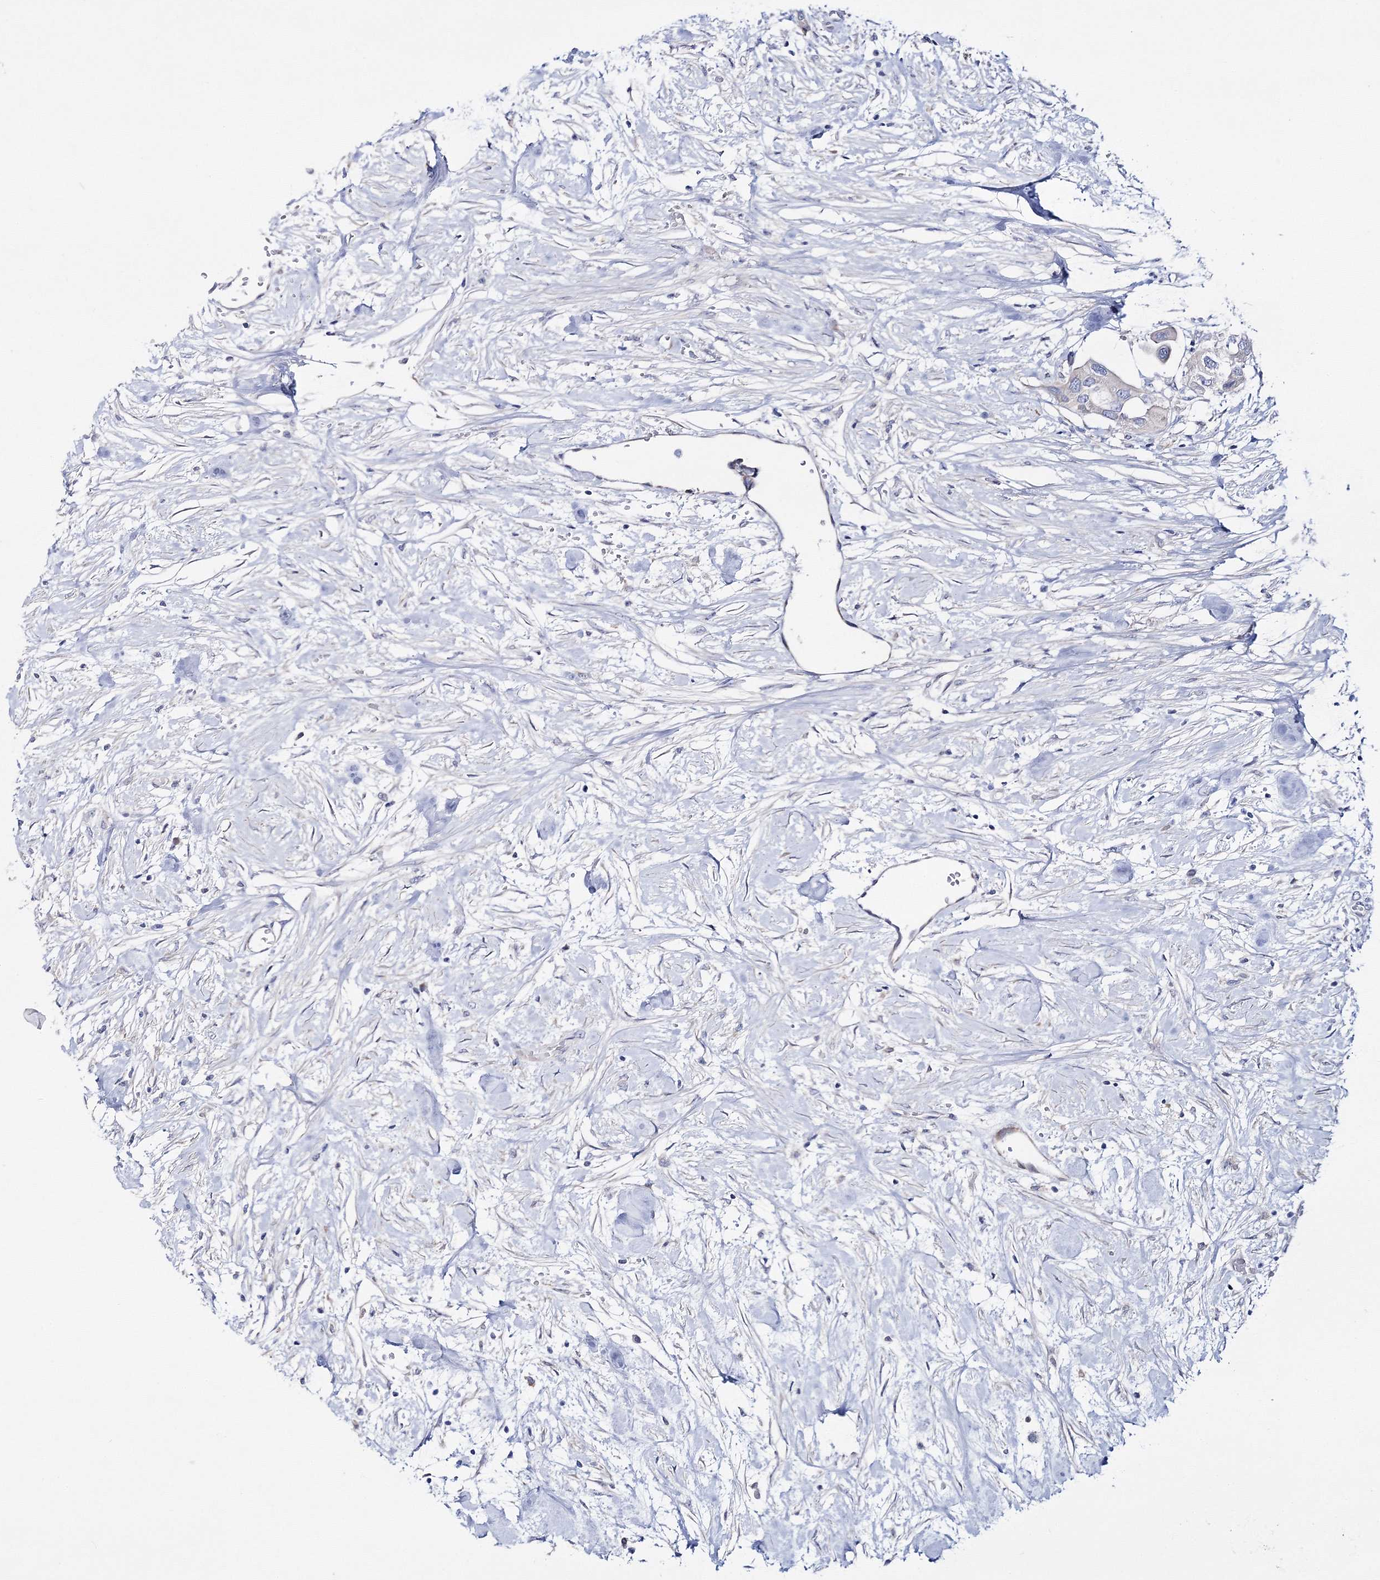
{"staining": {"intensity": "negative", "quantity": "none", "location": "none"}, "tissue": "urothelial cancer", "cell_type": "Tumor cells", "image_type": "cancer", "snomed": [{"axis": "morphology", "description": "Urothelial carcinoma, High grade"}, {"axis": "topography", "description": "Urinary bladder"}], "caption": "An image of human urothelial cancer is negative for staining in tumor cells.", "gene": "ARHGAP32", "patient": {"sex": "male", "age": 64}}